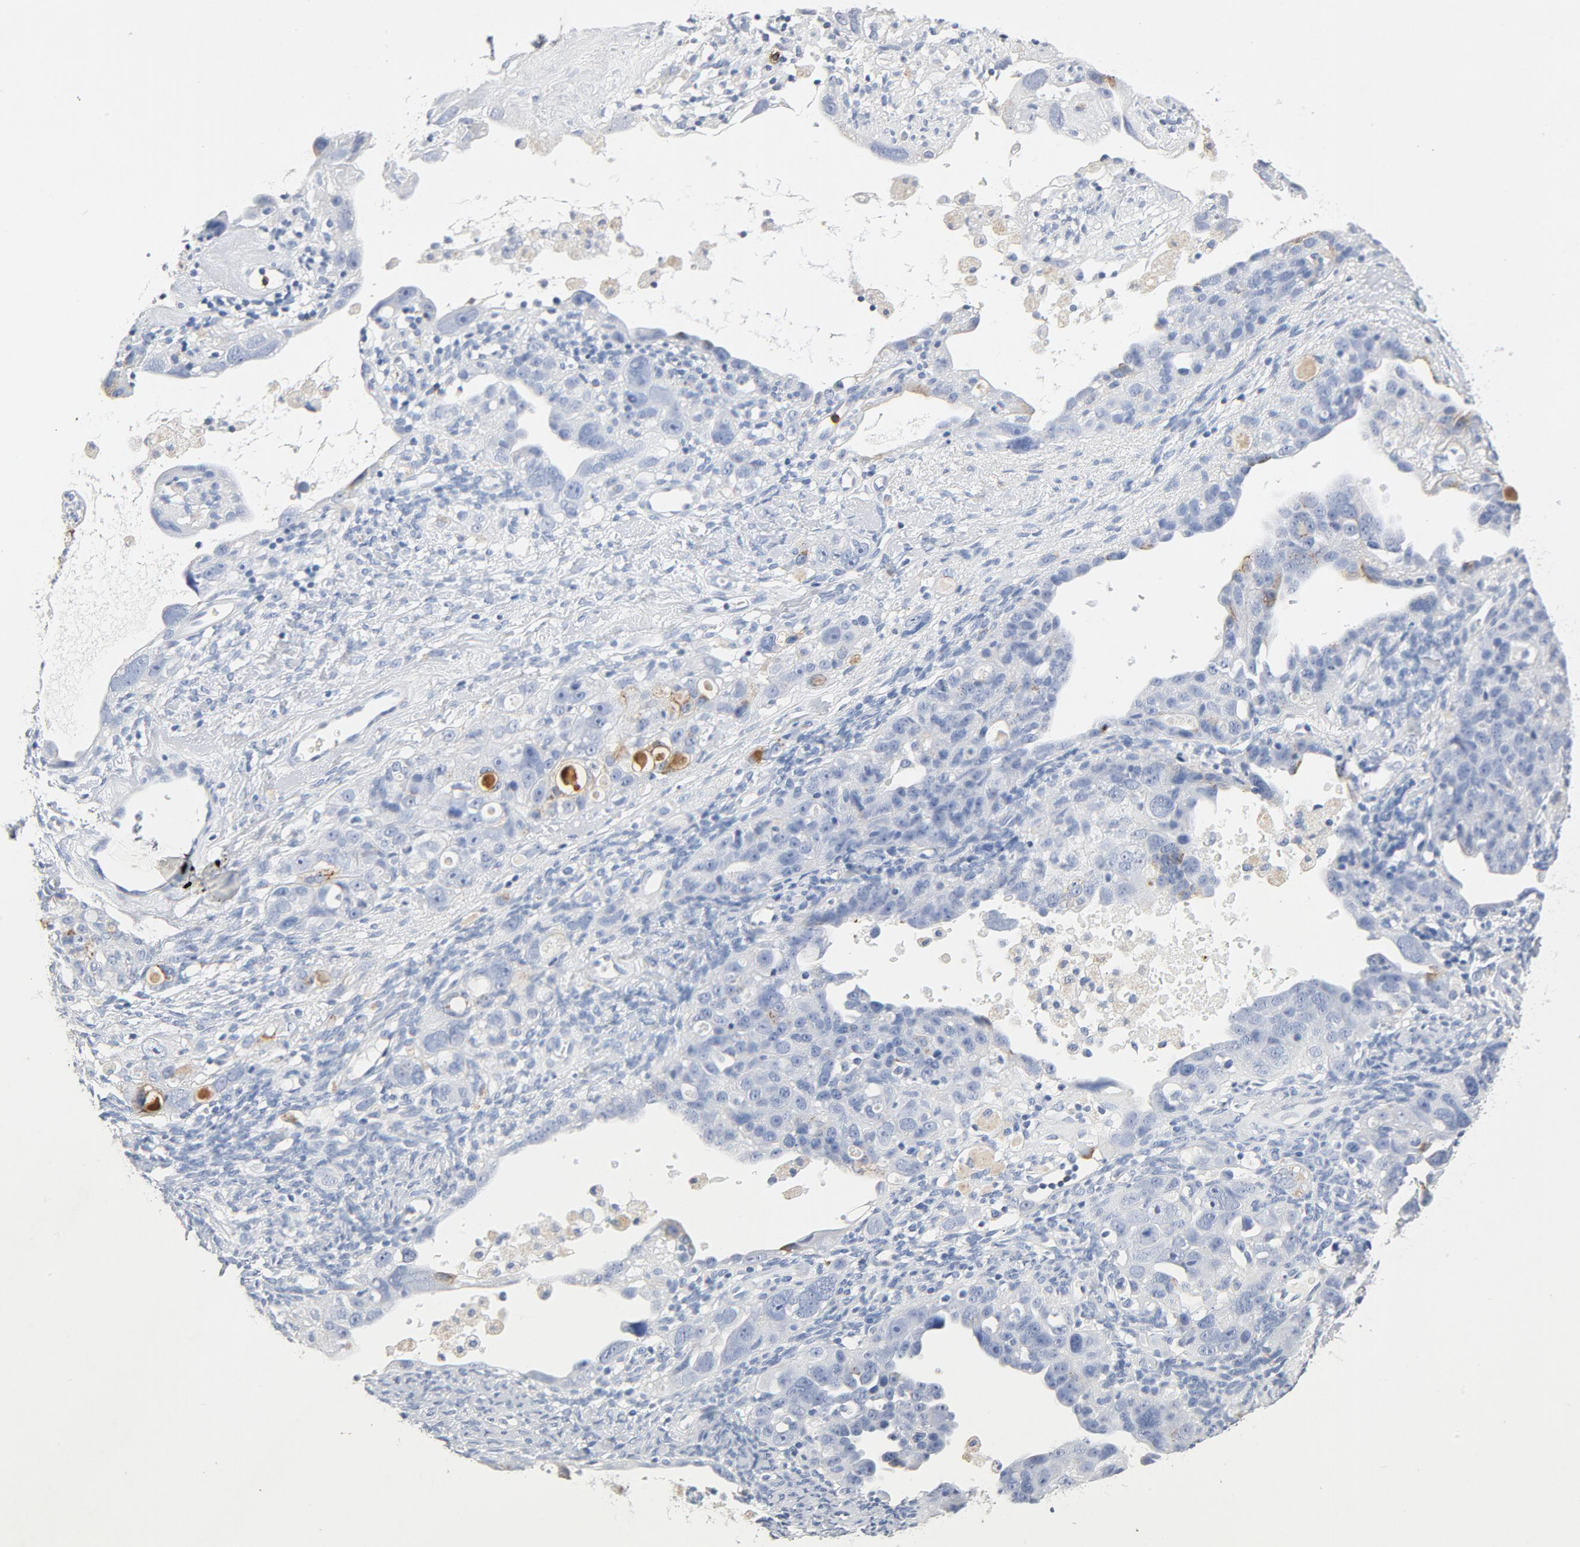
{"staining": {"intensity": "weak", "quantity": "<25%", "location": "cytoplasmic/membranous"}, "tissue": "ovarian cancer", "cell_type": "Tumor cells", "image_type": "cancer", "snomed": [{"axis": "morphology", "description": "Cystadenocarcinoma, serous, NOS"}, {"axis": "topography", "description": "Ovary"}], "caption": "The photomicrograph exhibits no significant staining in tumor cells of ovarian cancer. (Brightfield microscopy of DAB (3,3'-diaminobenzidine) immunohistochemistry (IHC) at high magnification).", "gene": "PTPRB", "patient": {"sex": "female", "age": 66}}